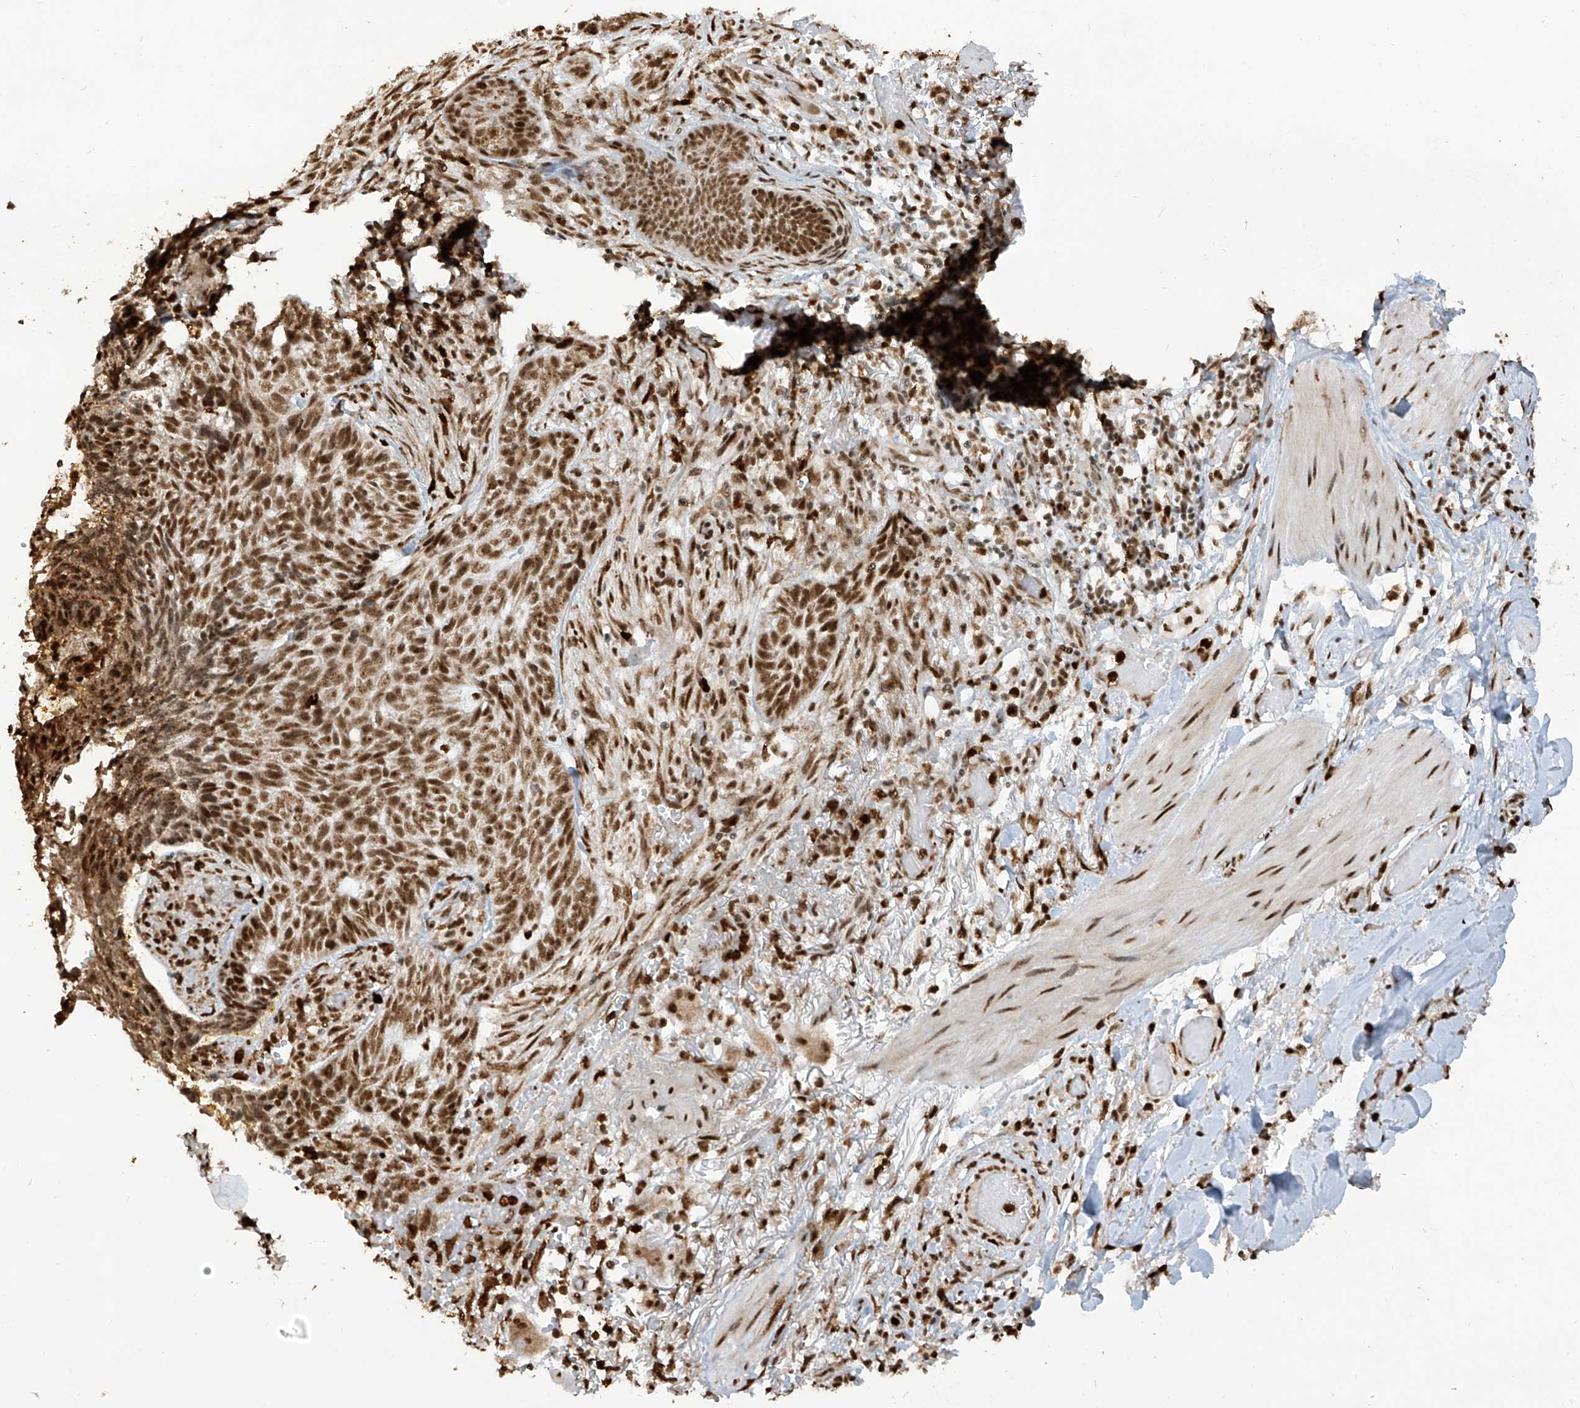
{"staining": {"intensity": "strong", "quantity": ">75%", "location": "nuclear"}, "tissue": "skin cancer", "cell_type": "Tumor cells", "image_type": "cancer", "snomed": [{"axis": "morphology", "description": "Normal tissue, NOS"}, {"axis": "morphology", "description": "Basal cell carcinoma"}, {"axis": "topography", "description": "Skin"}], "caption": "Human skin cancer (basal cell carcinoma) stained with a brown dye reveals strong nuclear positive expression in about >75% of tumor cells.", "gene": "LBH", "patient": {"sex": "male", "age": 64}}